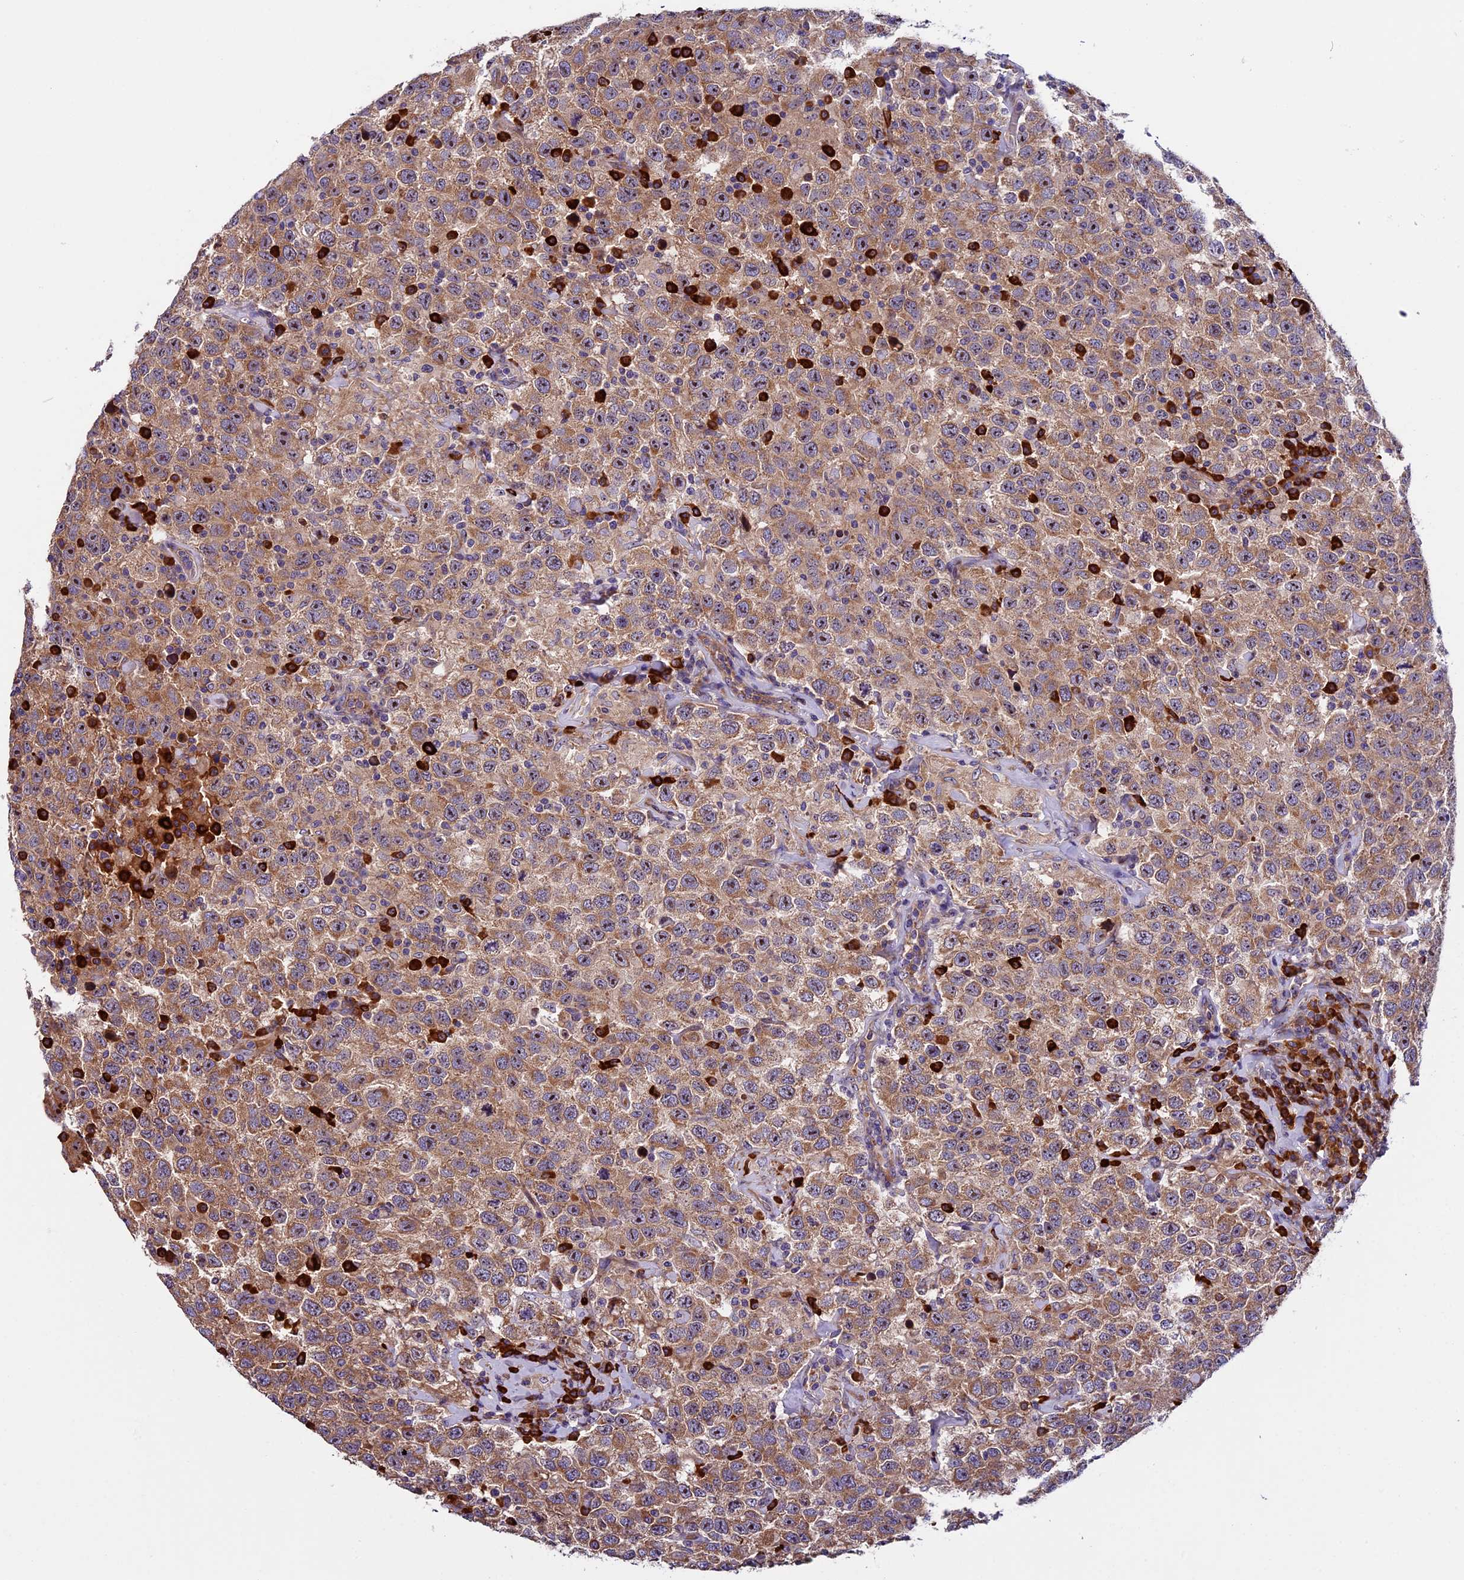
{"staining": {"intensity": "moderate", "quantity": ">75%", "location": "cytoplasmic/membranous,nuclear"}, "tissue": "testis cancer", "cell_type": "Tumor cells", "image_type": "cancer", "snomed": [{"axis": "morphology", "description": "Seminoma, NOS"}, {"axis": "topography", "description": "Testis"}], "caption": "Testis cancer (seminoma) tissue displays moderate cytoplasmic/membranous and nuclear positivity in approximately >75% of tumor cells, visualized by immunohistochemistry. The staining is performed using DAB brown chromogen to label protein expression. The nuclei are counter-stained blue using hematoxylin.", "gene": "FRY", "patient": {"sex": "male", "age": 41}}